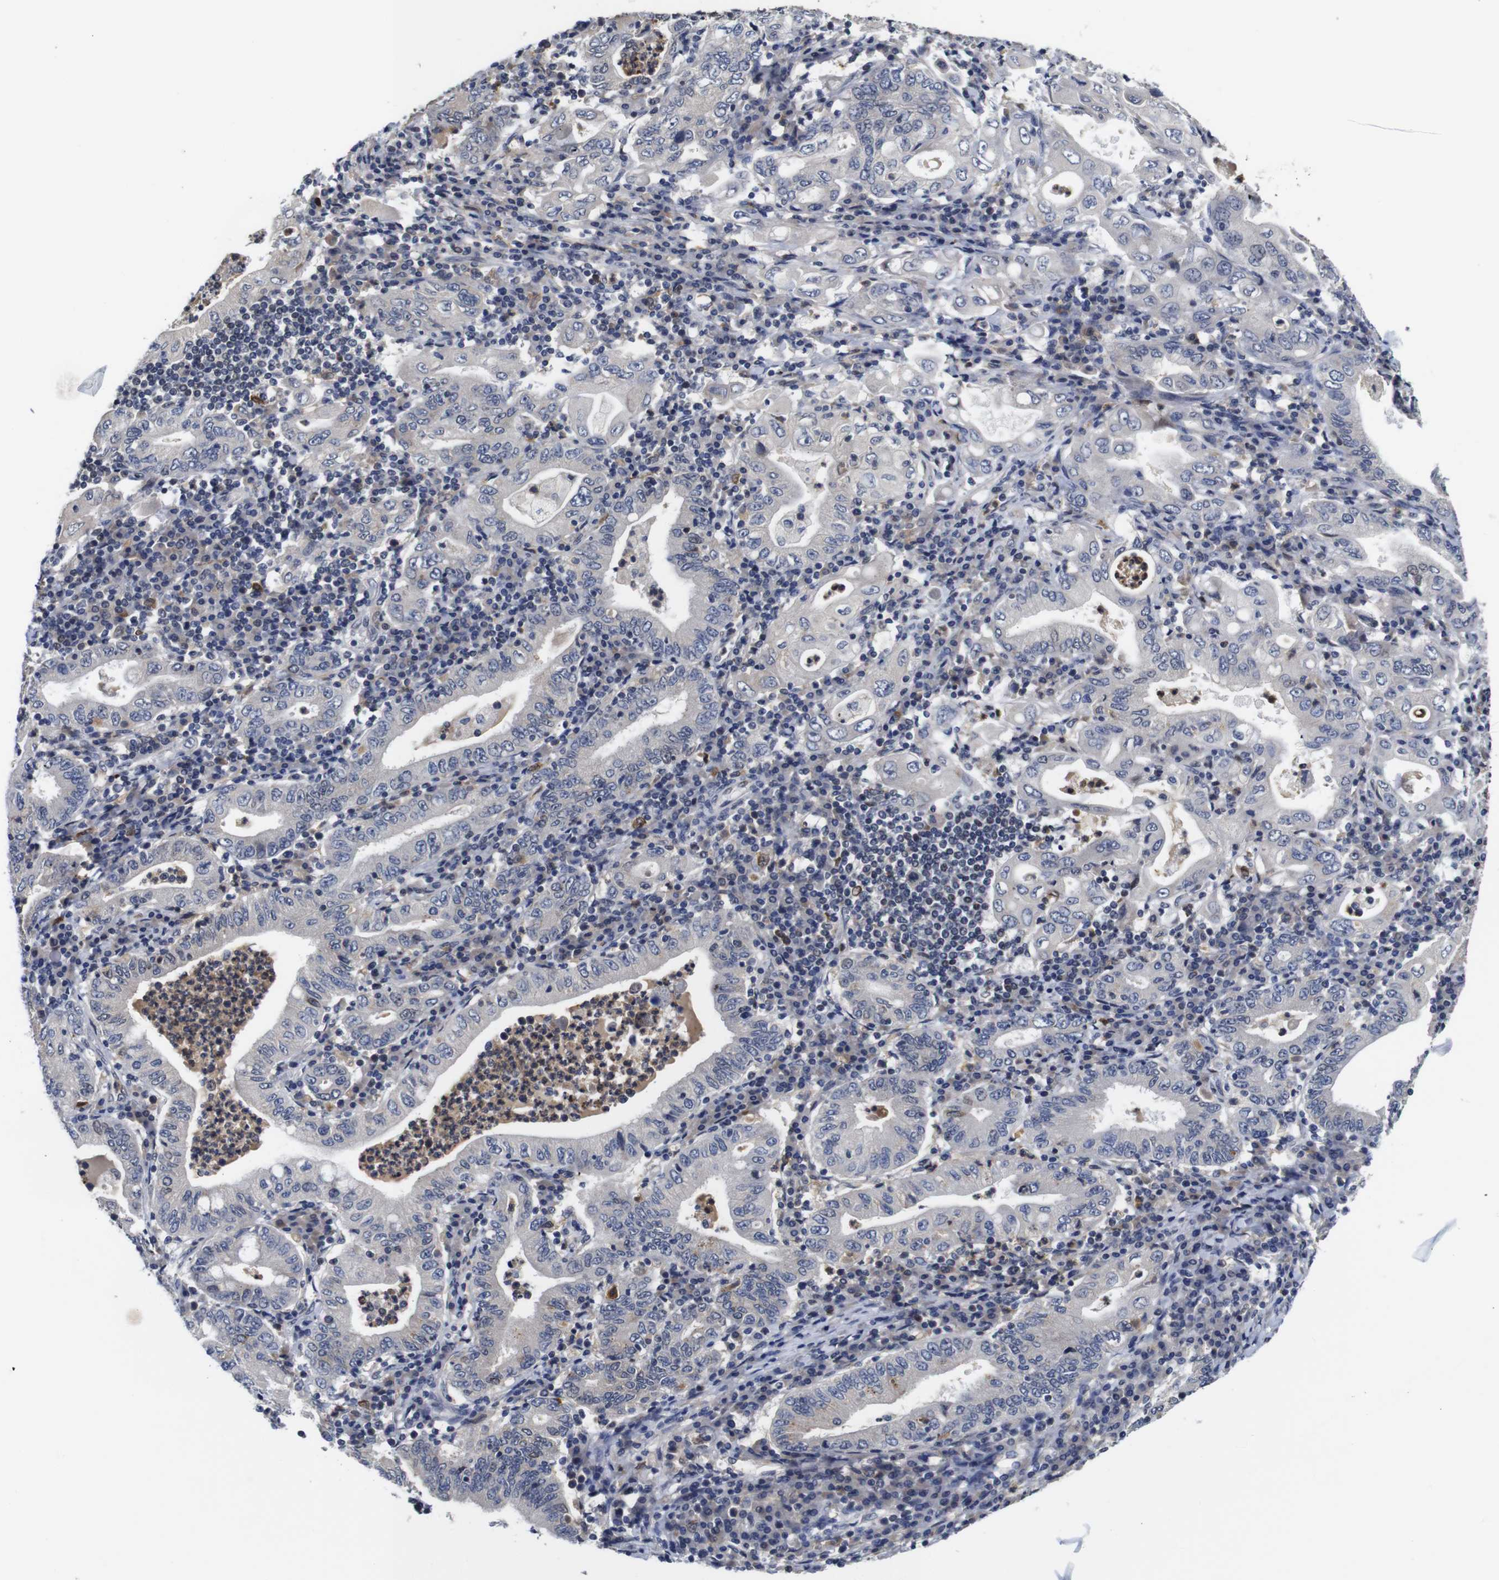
{"staining": {"intensity": "negative", "quantity": "none", "location": "none"}, "tissue": "stomach cancer", "cell_type": "Tumor cells", "image_type": "cancer", "snomed": [{"axis": "morphology", "description": "Normal tissue, NOS"}, {"axis": "morphology", "description": "Adenocarcinoma, NOS"}, {"axis": "topography", "description": "Esophagus"}, {"axis": "topography", "description": "Stomach, upper"}, {"axis": "topography", "description": "Peripheral nerve tissue"}], "caption": "Immunohistochemistry (IHC) histopathology image of stomach cancer (adenocarcinoma) stained for a protein (brown), which demonstrates no staining in tumor cells. (DAB (3,3'-diaminobenzidine) IHC visualized using brightfield microscopy, high magnification).", "gene": "NTRK3", "patient": {"sex": "male", "age": 62}}